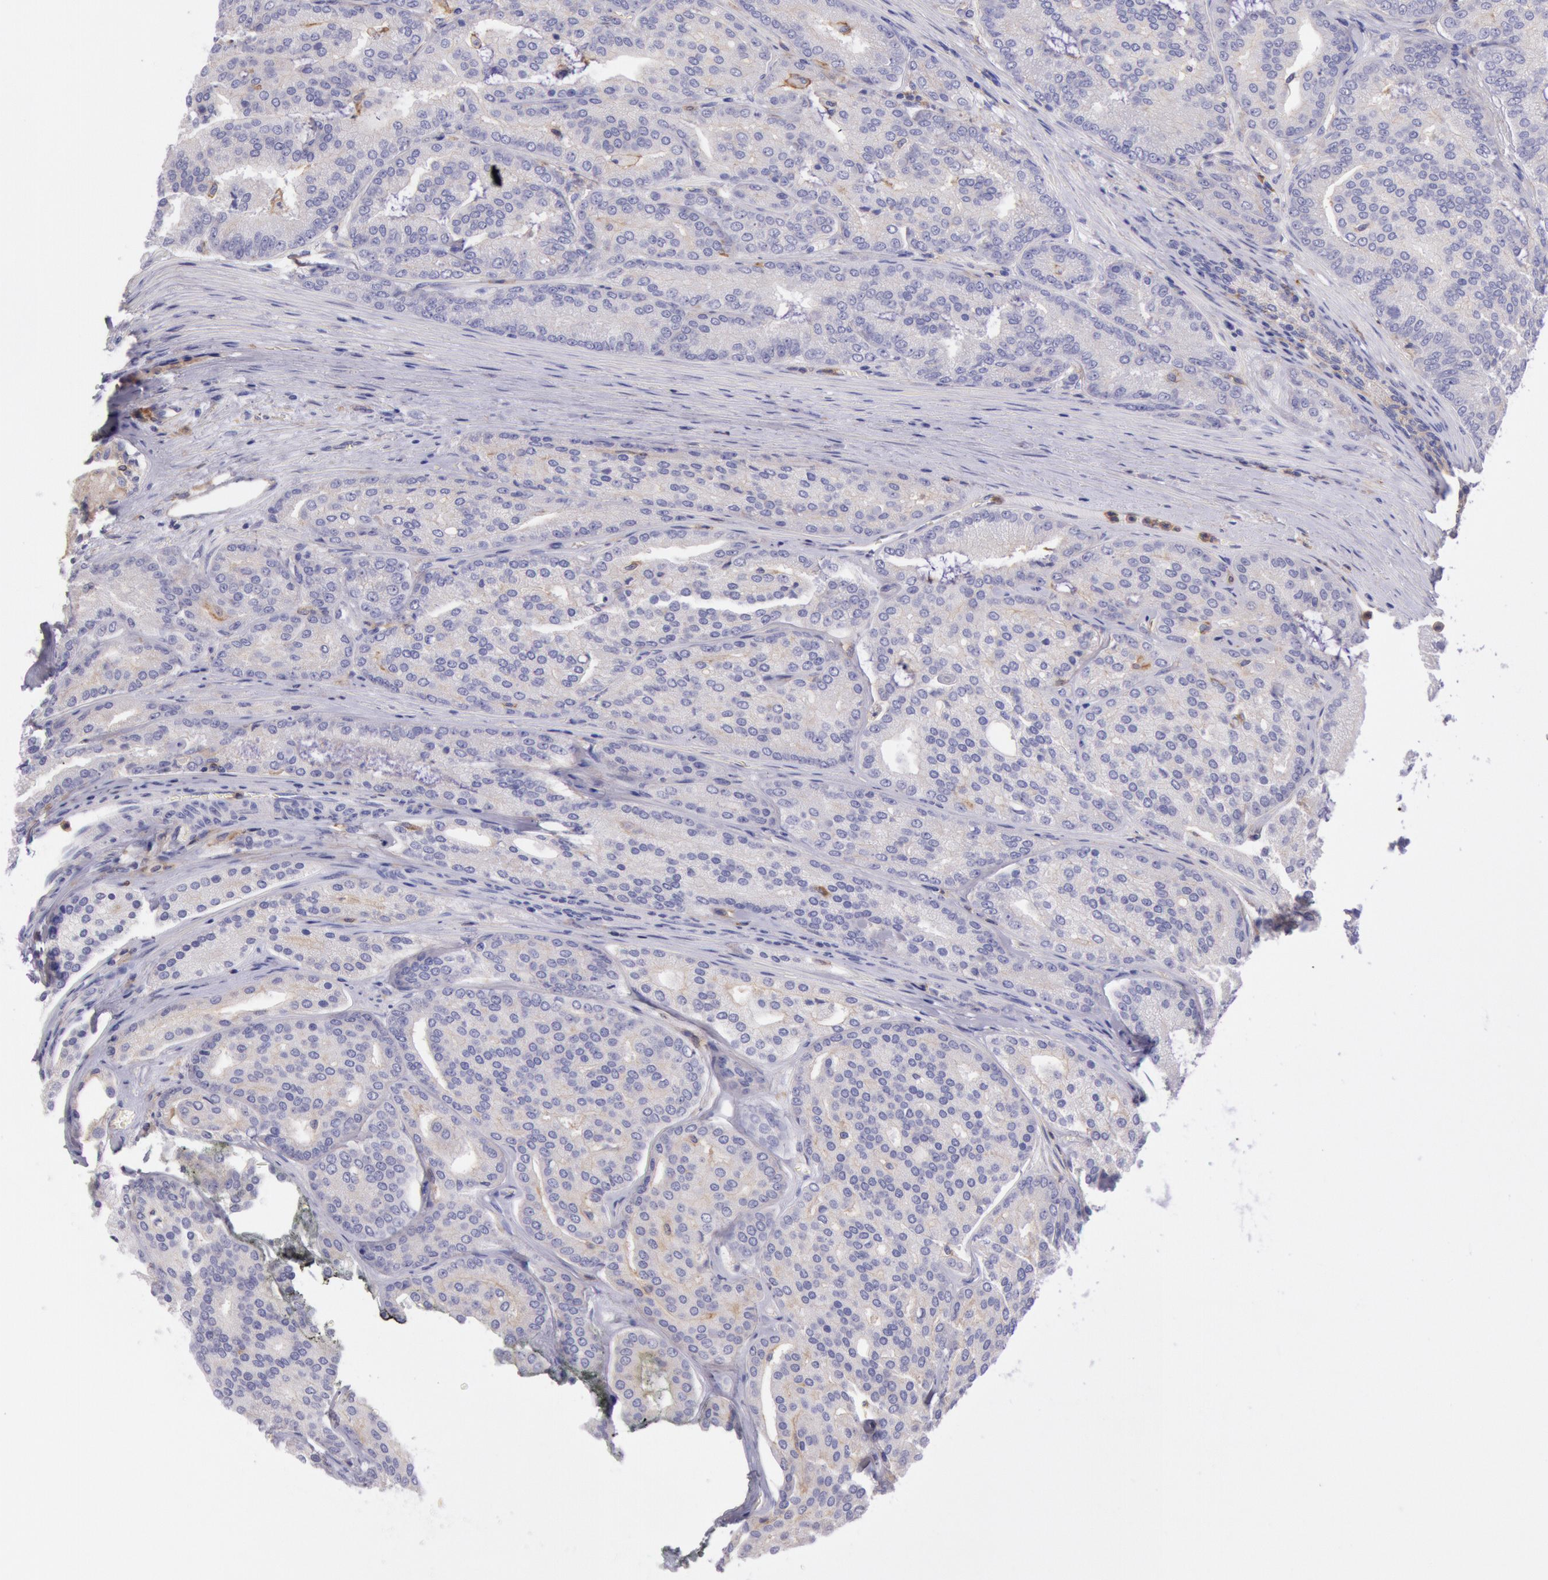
{"staining": {"intensity": "negative", "quantity": "none", "location": "none"}, "tissue": "prostate cancer", "cell_type": "Tumor cells", "image_type": "cancer", "snomed": [{"axis": "morphology", "description": "Adenocarcinoma, High grade"}, {"axis": "topography", "description": "Prostate"}], "caption": "Tumor cells are negative for brown protein staining in adenocarcinoma (high-grade) (prostate).", "gene": "LYN", "patient": {"sex": "male", "age": 64}}